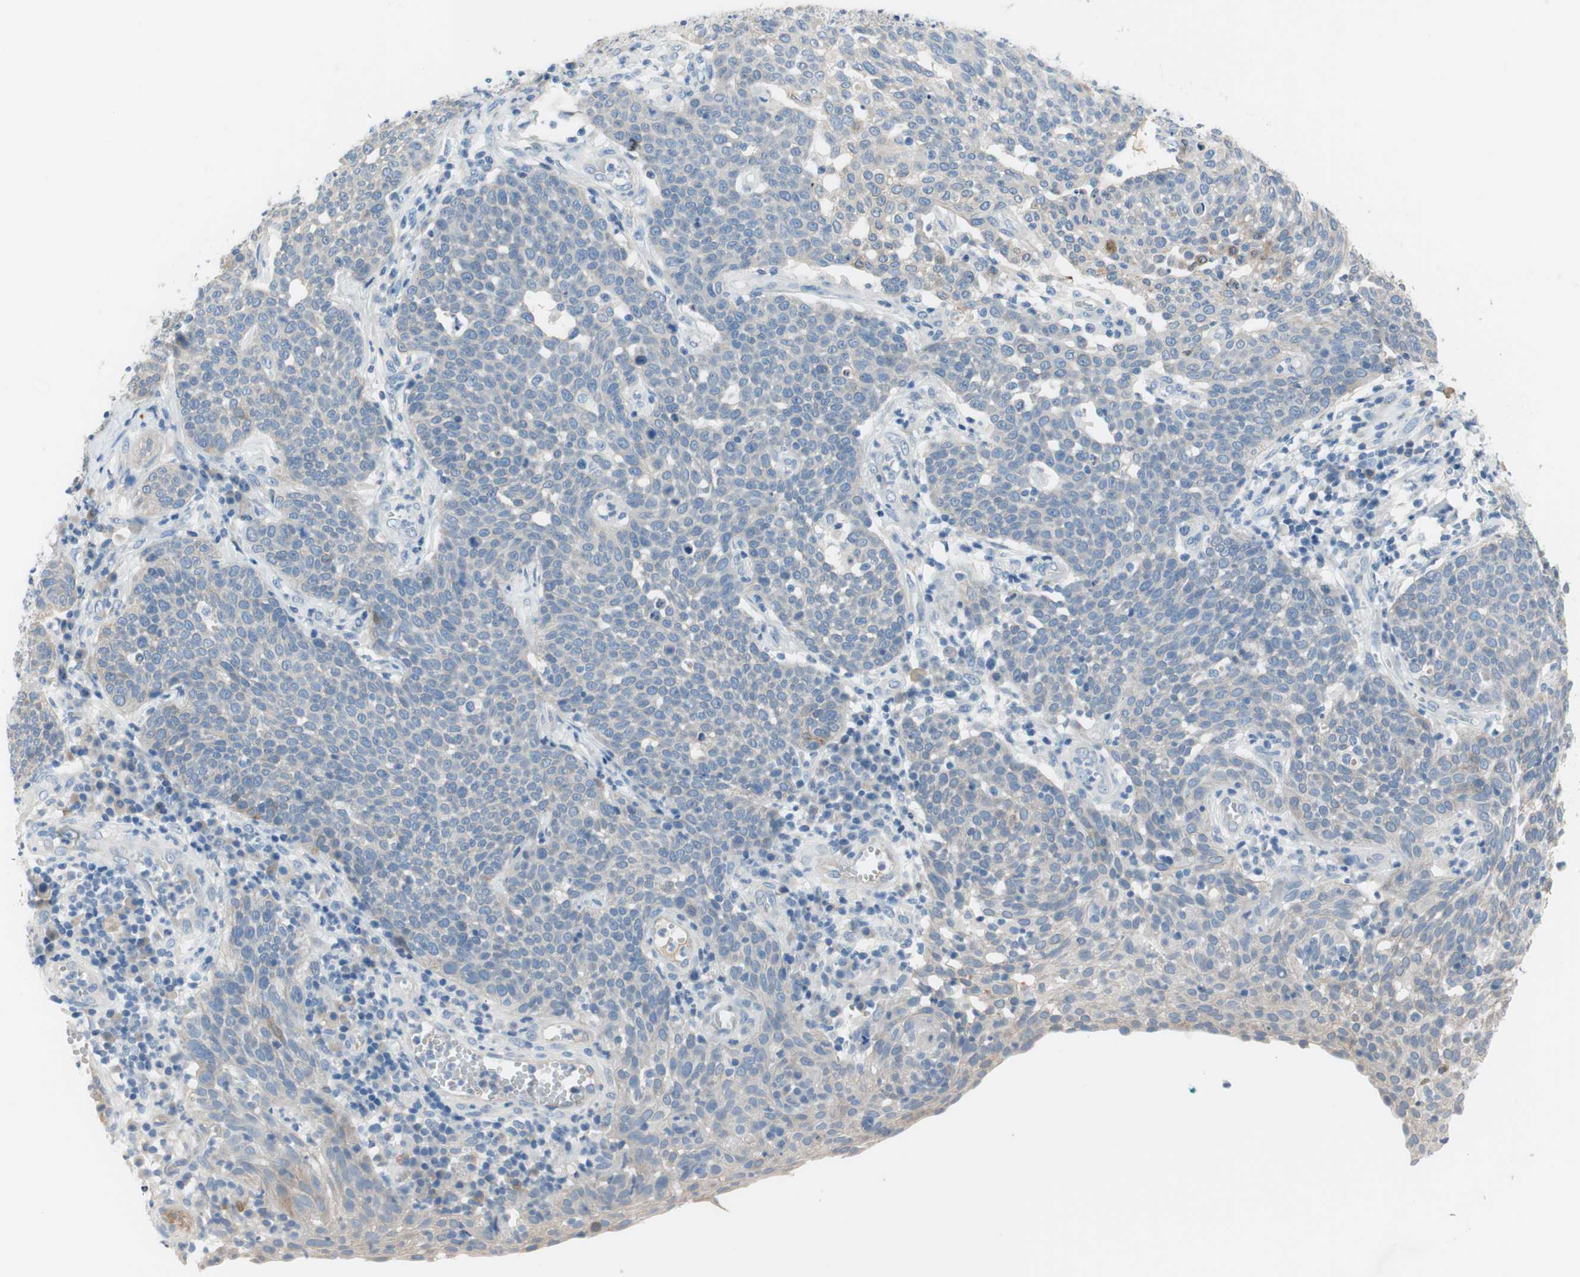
{"staining": {"intensity": "weak", "quantity": "<25%", "location": "cytoplasmic/membranous"}, "tissue": "cervical cancer", "cell_type": "Tumor cells", "image_type": "cancer", "snomed": [{"axis": "morphology", "description": "Squamous cell carcinoma, NOS"}, {"axis": "topography", "description": "Cervix"}], "caption": "Tumor cells show no significant staining in cervical cancer (squamous cell carcinoma).", "gene": "FDFT1", "patient": {"sex": "female", "age": 34}}